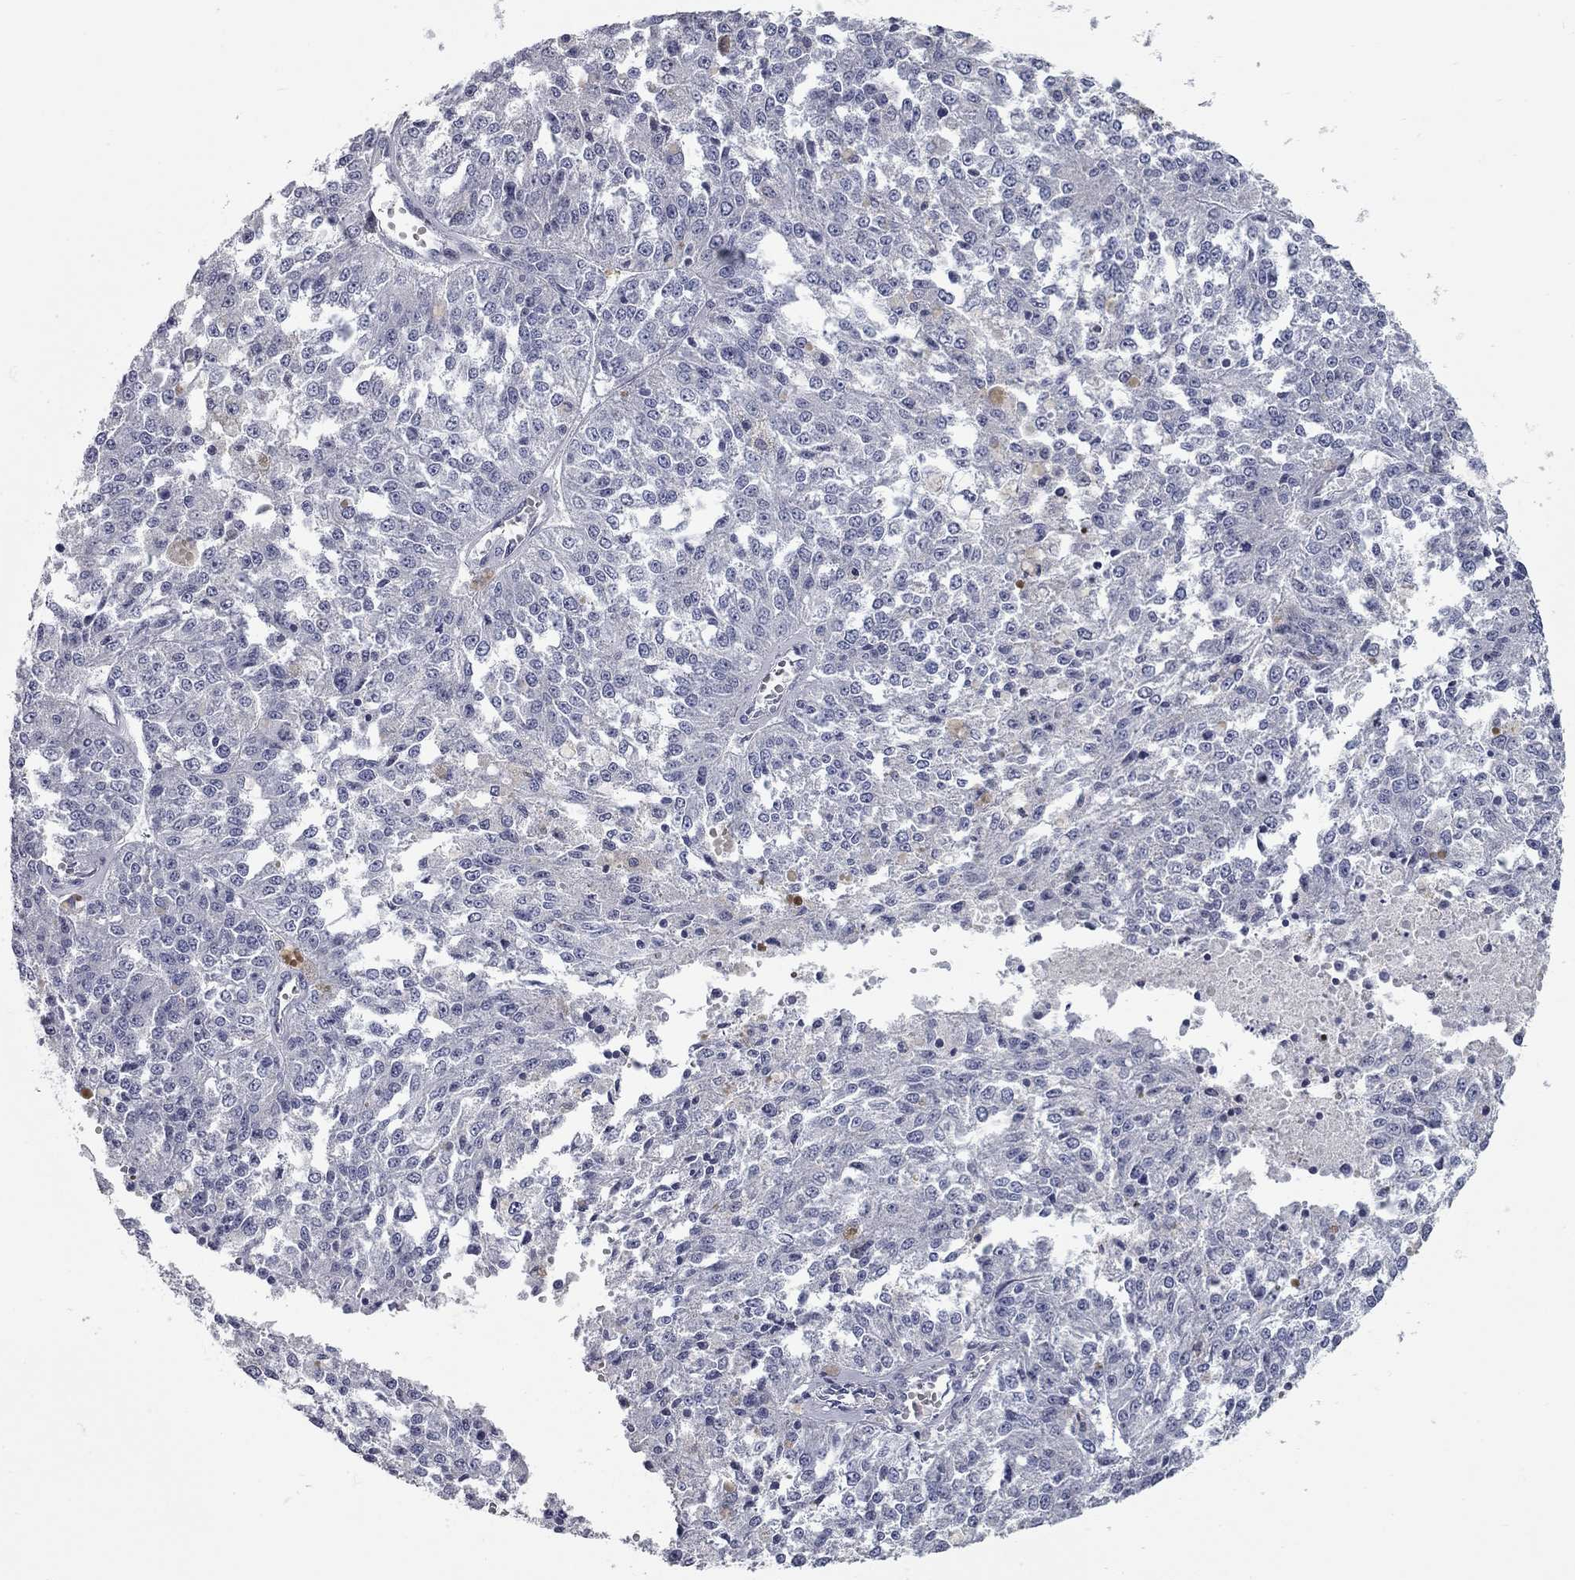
{"staining": {"intensity": "negative", "quantity": "none", "location": "none"}, "tissue": "melanoma", "cell_type": "Tumor cells", "image_type": "cancer", "snomed": [{"axis": "morphology", "description": "Malignant melanoma, Metastatic site"}, {"axis": "topography", "description": "Lymph node"}], "caption": "Immunohistochemical staining of human melanoma shows no significant staining in tumor cells.", "gene": "XAGE2", "patient": {"sex": "female", "age": 64}}